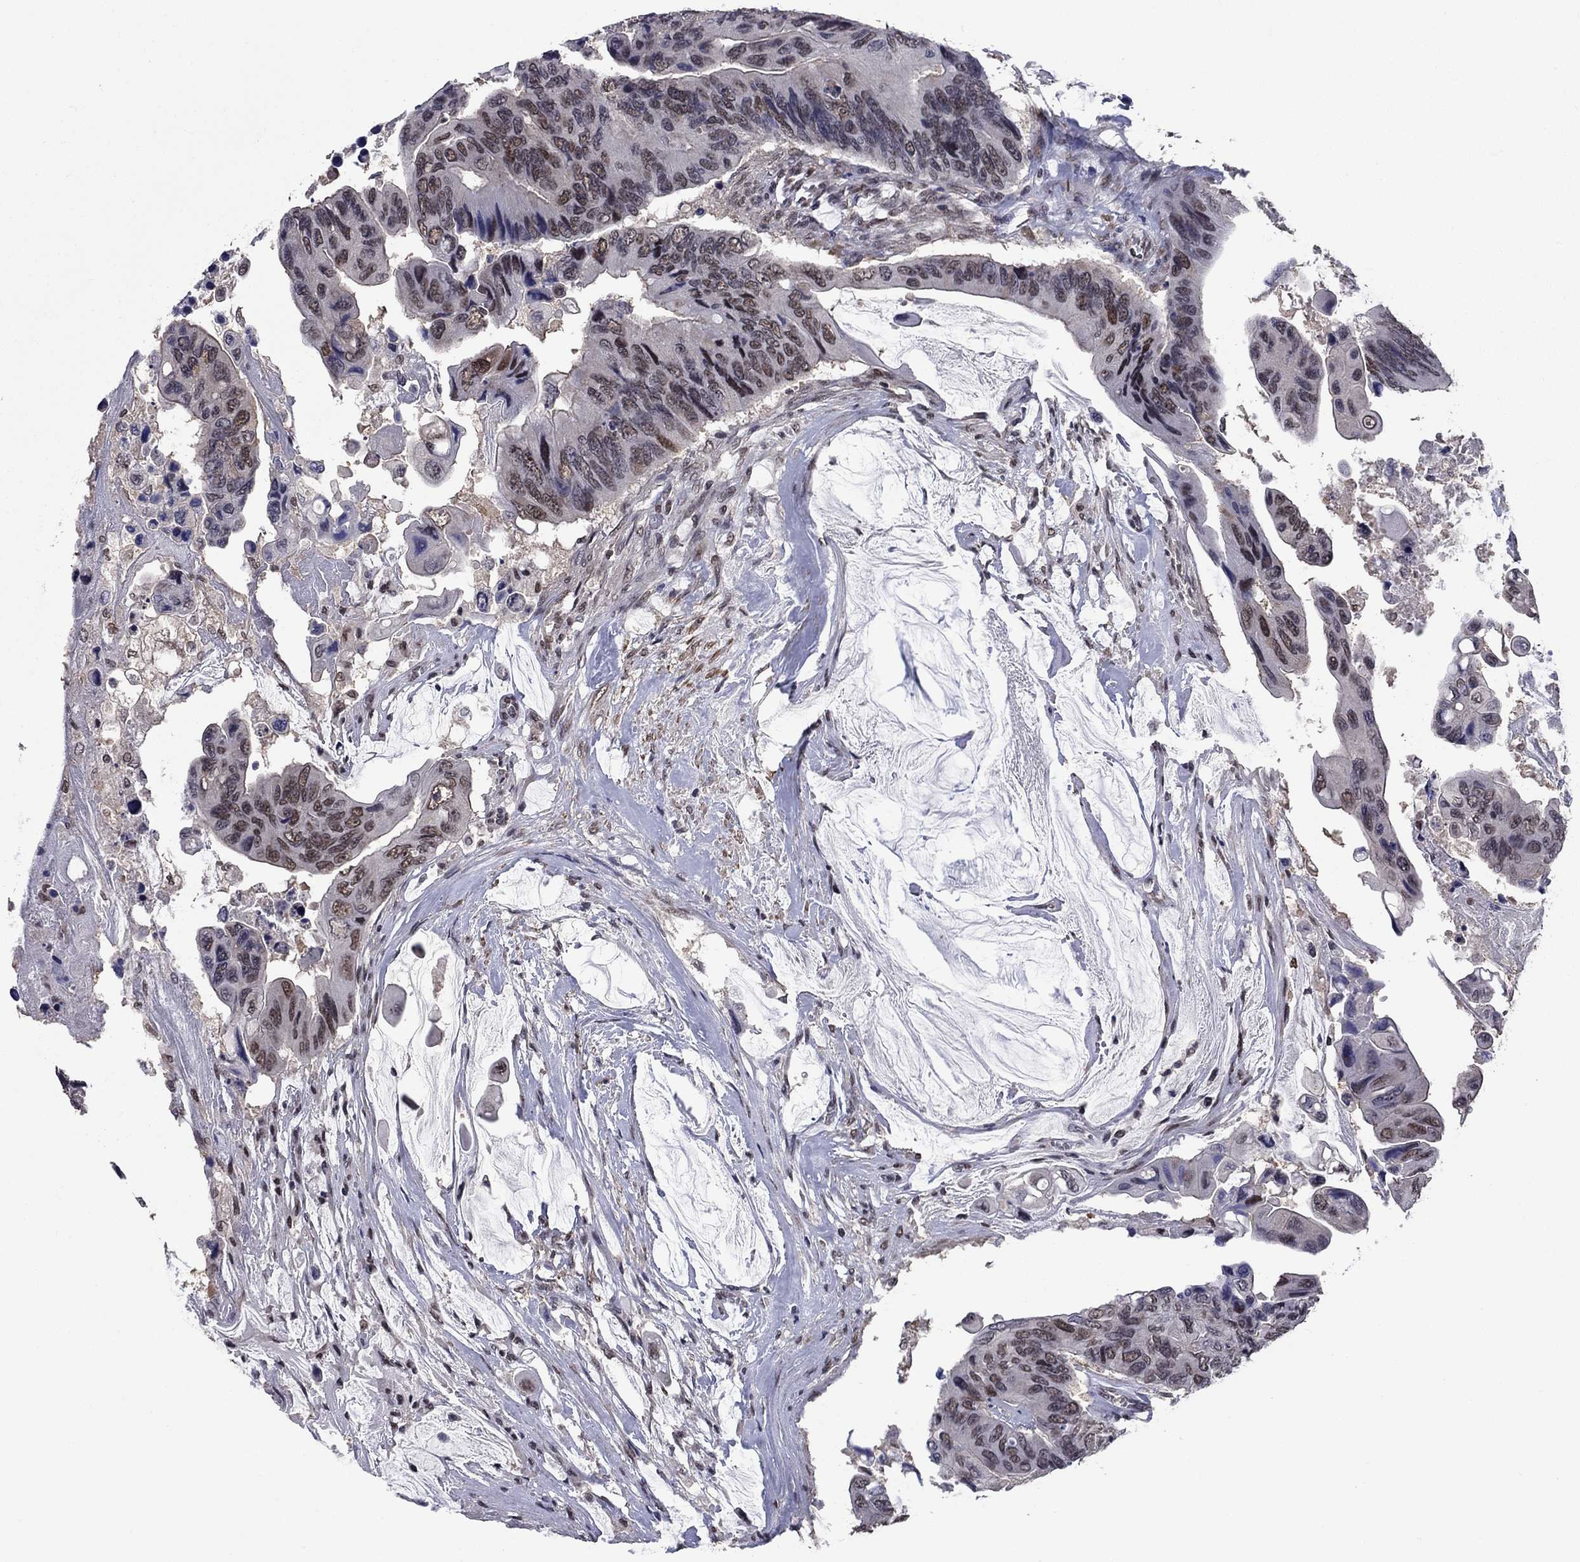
{"staining": {"intensity": "moderate", "quantity": "<25%", "location": "nuclear"}, "tissue": "colorectal cancer", "cell_type": "Tumor cells", "image_type": "cancer", "snomed": [{"axis": "morphology", "description": "Adenocarcinoma, NOS"}, {"axis": "topography", "description": "Rectum"}], "caption": "Immunohistochemistry (IHC) histopathology image of neoplastic tissue: human adenocarcinoma (colorectal) stained using immunohistochemistry exhibits low levels of moderate protein expression localized specifically in the nuclear of tumor cells, appearing as a nuclear brown color.", "gene": "TYMS", "patient": {"sex": "male", "age": 63}}